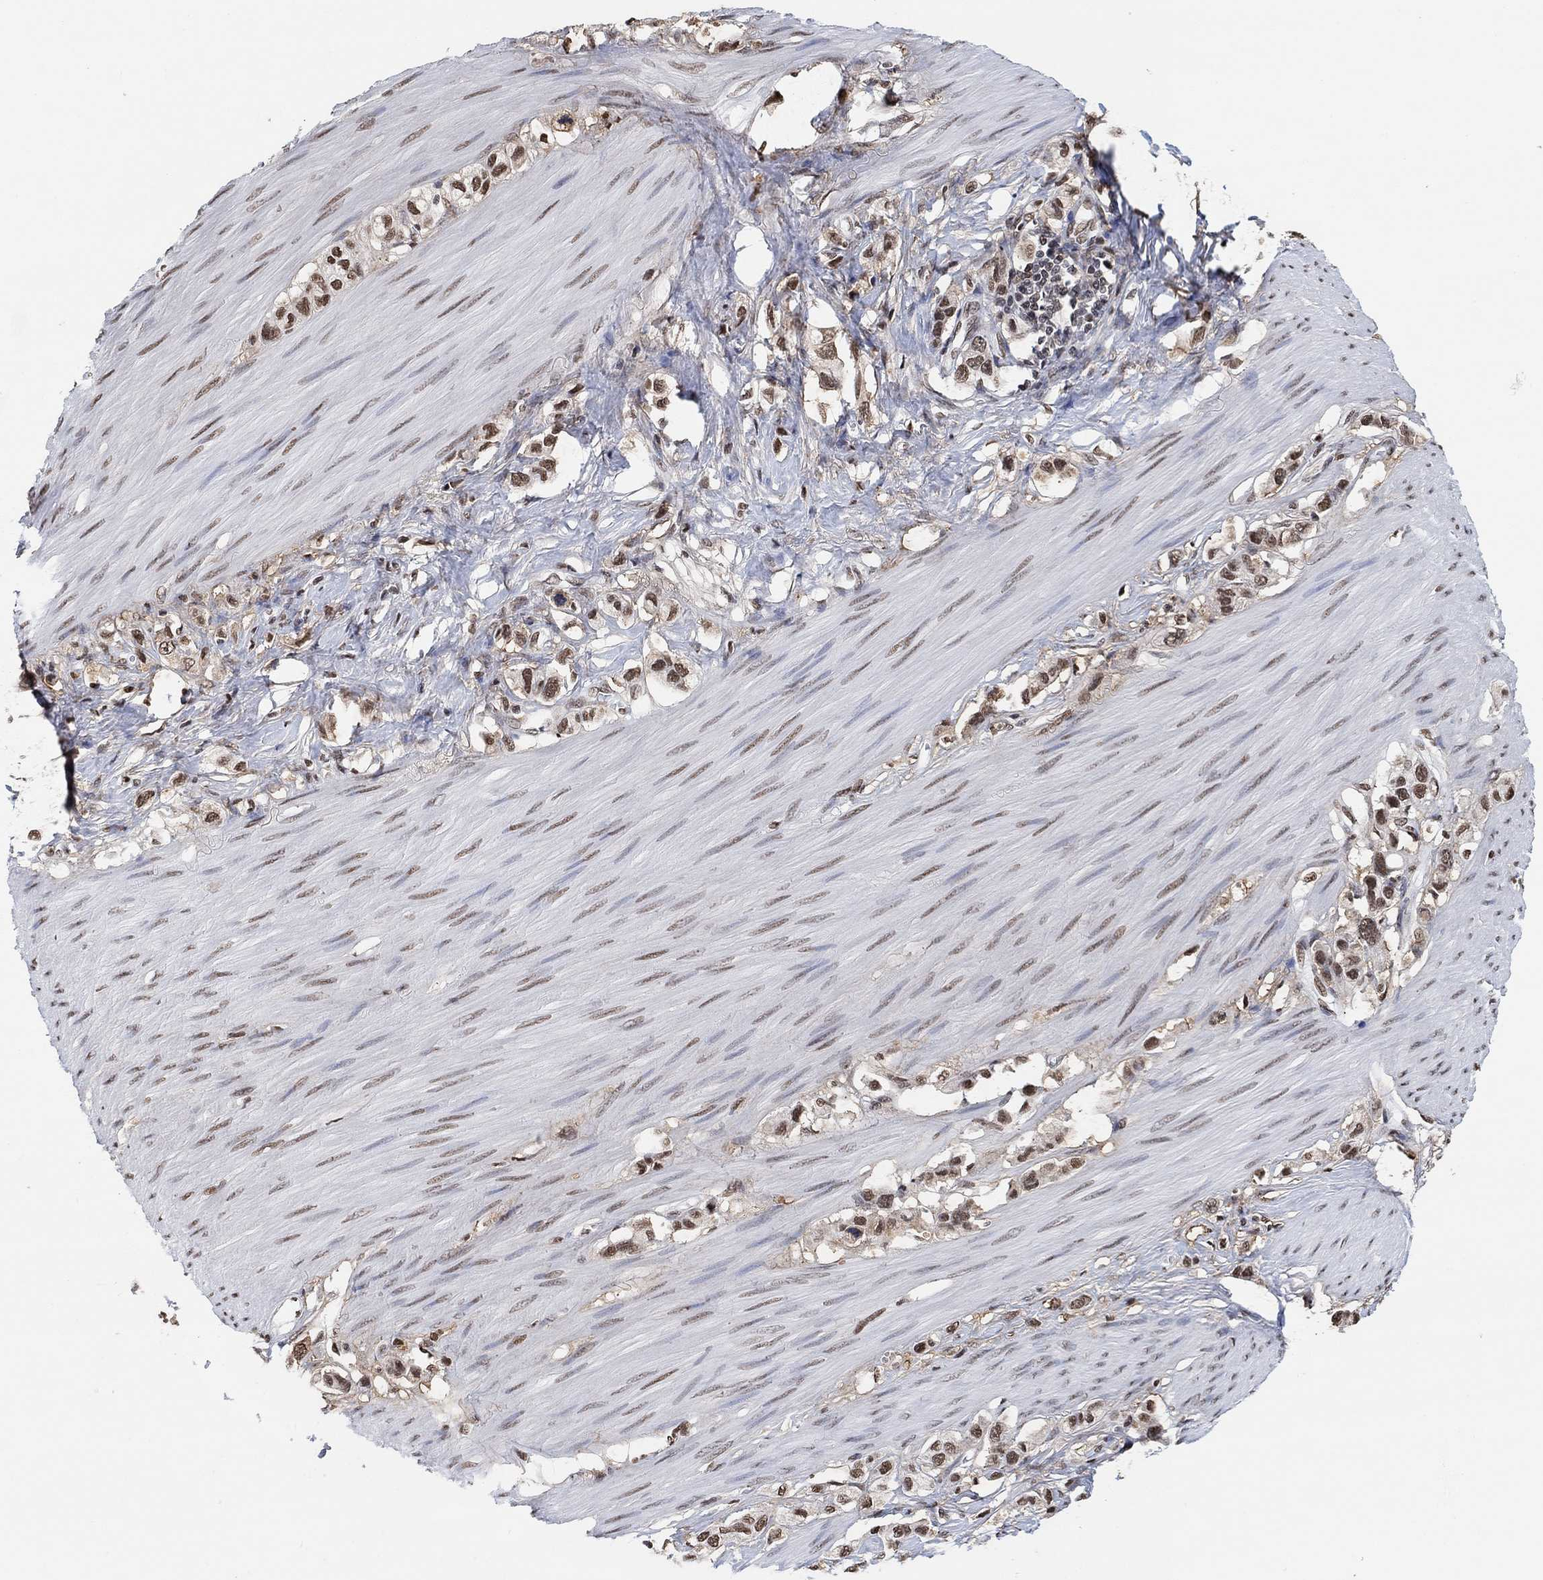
{"staining": {"intensity": "moderate", "quantity": ">75%", "location": "nuclear"}, "tissue": "stomach cancer", "cell_type": "Tumor cells", "image_type": "cancer", "snomed": [{"axis": "morphology", "description": "Normal tissue, NOS"}, {"axis": "morphology", "description": "Adenocarcinoma, NOS"}, {"axis": "morphology", "description": "Adenocarcinoma, High grade"}, {"axis": "topography", "description": "Stomach, upper"}, {"axis": "topography", "description": "Stomach"}], "caption": "The micrograph exhibits a brown stain indicating the presence of a protein in the nuclear of tumor cells in stomach cancer (adenocarcinoma). The protein of interest is shown in brown color, while the nuclei are stained blue.", "gene": "USP39", "patient": {"sex": "female", "age": 65}}